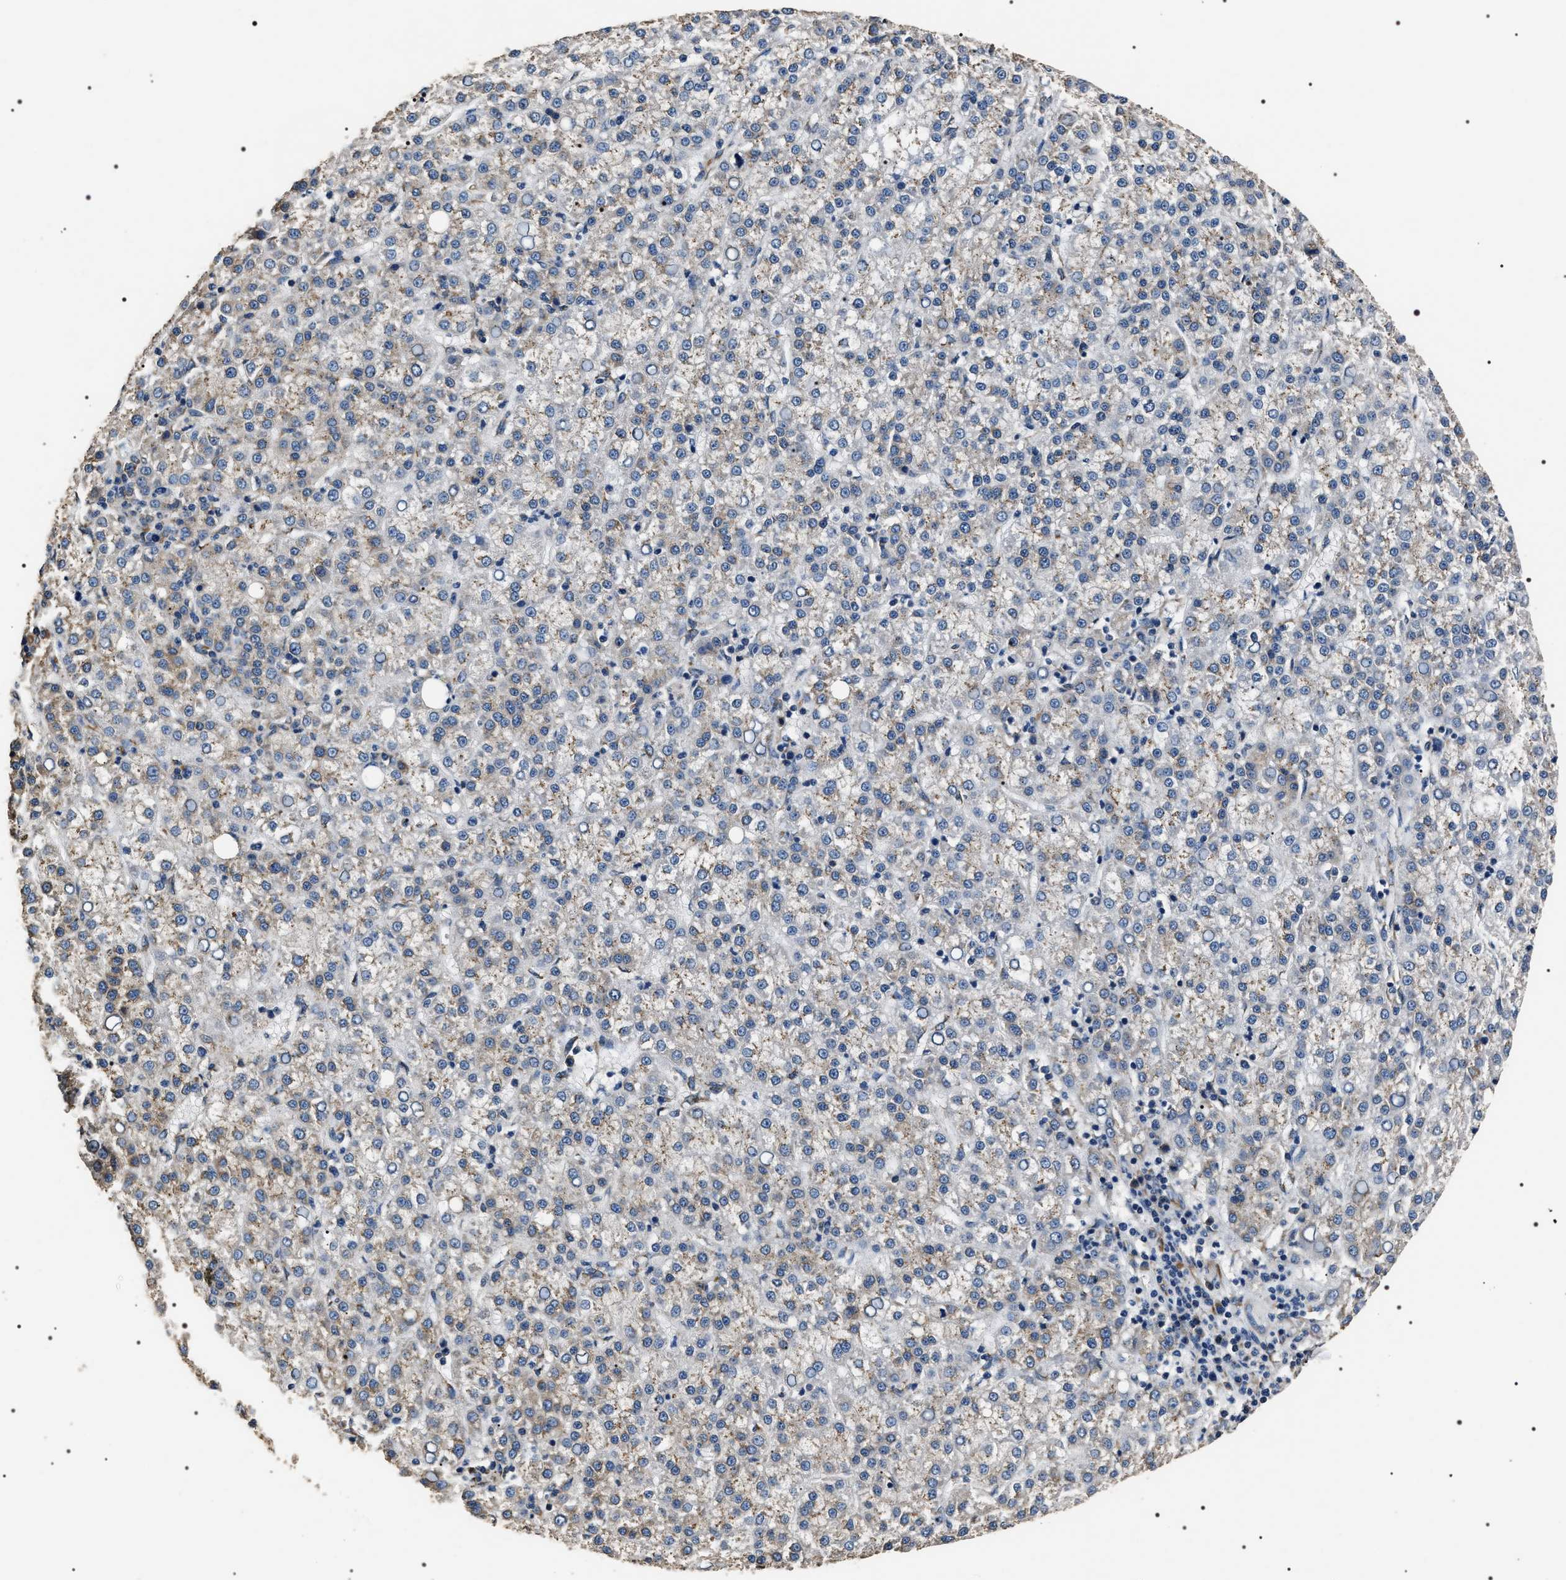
{"staining": {"intensity": "weak", "quantity": "25%-75%", "location": "cytoplasmic/membranous"}, "tissue": "liver cancer", "cell_type": "Tumor cells", "image_type": "cancer", "snomed": [{"axis": "morphology", "description": "Carcinoma, Hepatocellular, NOS"}, {"axis": "topography", "description": "Liver"}], "caption": "Liver cancer (hepatocellular carcinoma) stained for a protein displays weak cytoplasmic/membranous positivity in tumor cells.", "gene": "KTN1", "patient": {"sex": "female", "age": 58}}